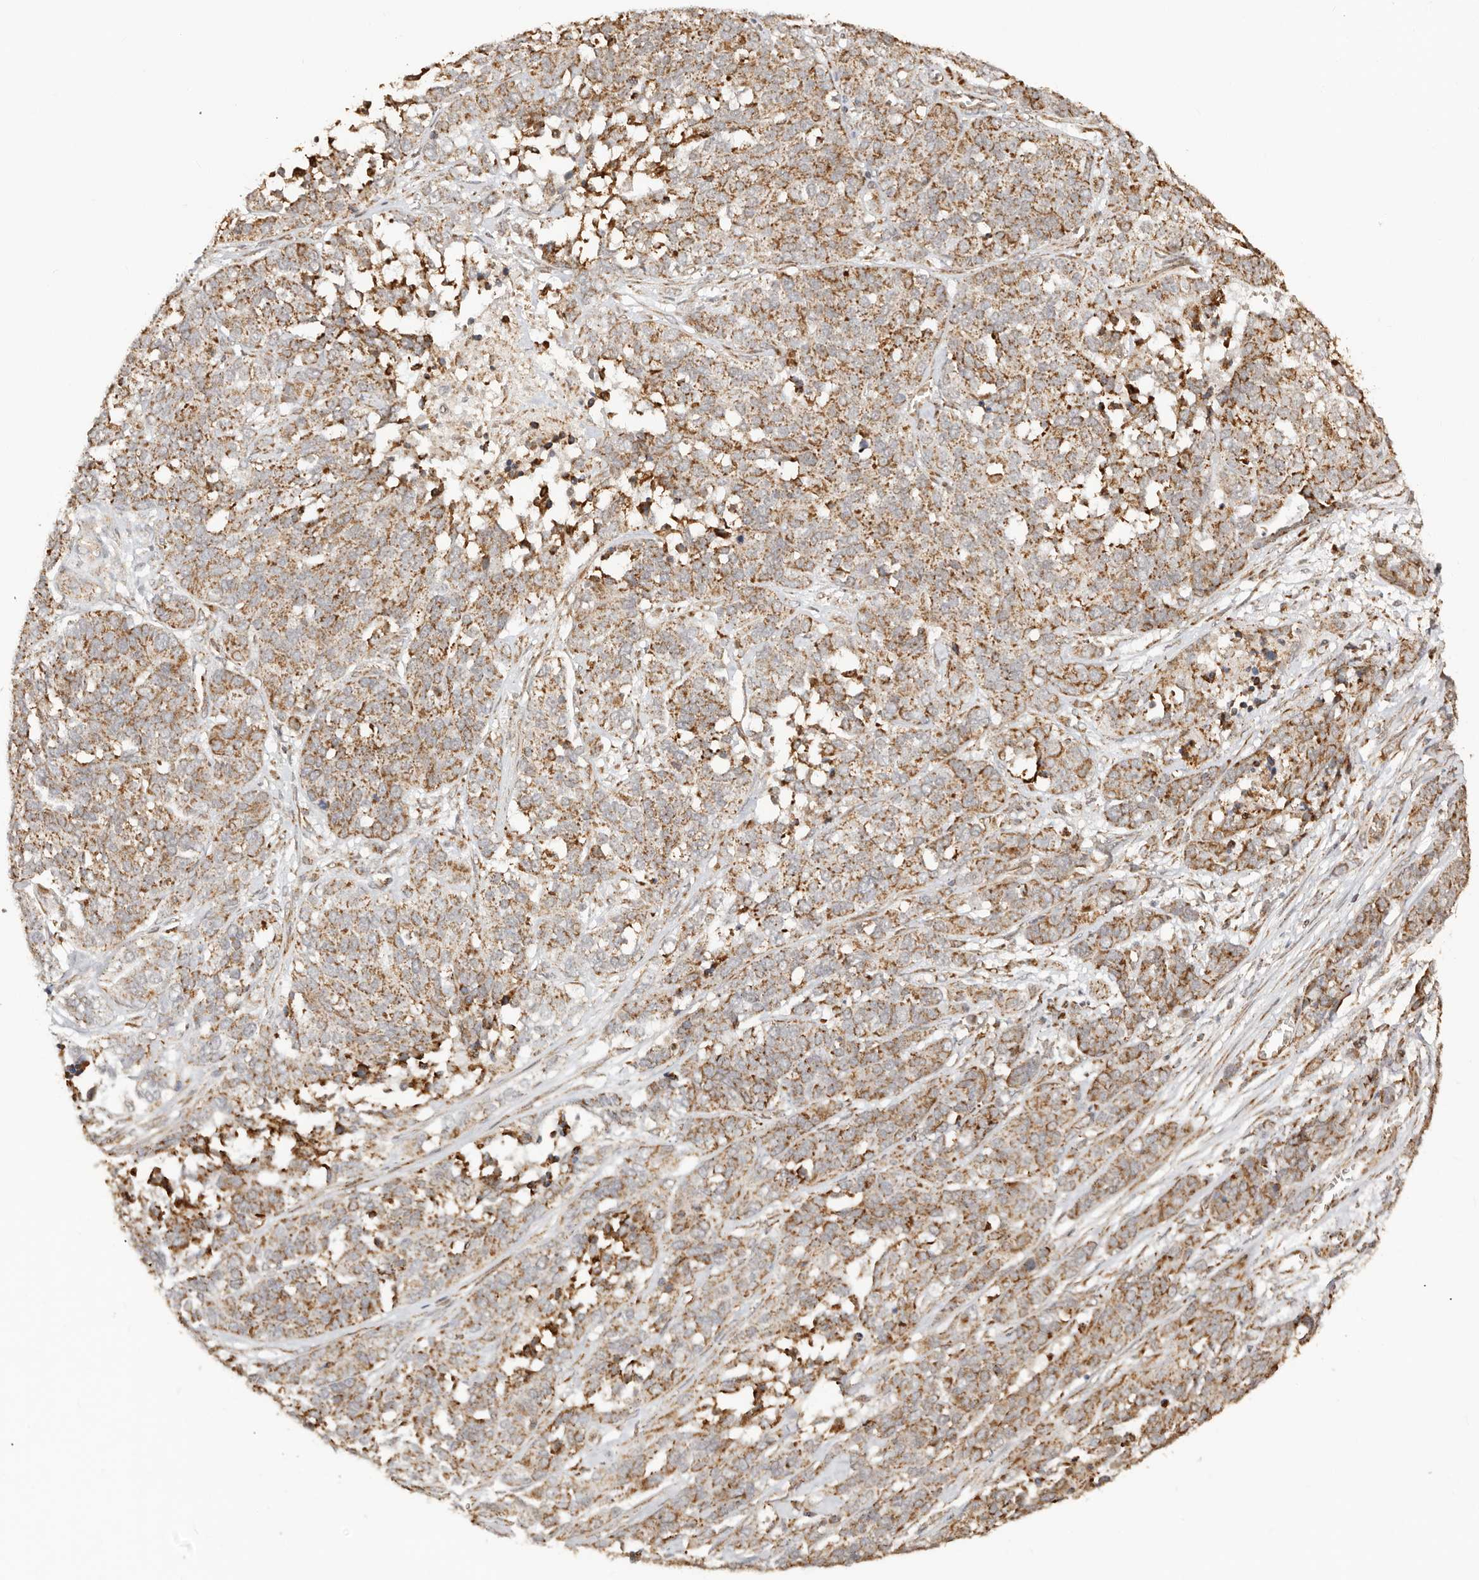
{"staining": {"intensity": "moderate", "quantity": ">75%", "location": "cytoplasmic/membranous"}, "tissue": "ovarian cancer", "cell_type": "Tumor cells", "image_type": "cancer", "snomed": [{"axis": "morphology", "description": "Cystadenocarcinoma, serous, NOS"}, {"axis": "topography", "description": "Ovary"}], "caption": "This histopathology image shows ovarian serous cystadenocarcinoma stained with immunohistochemistry (IHC) to label a protein in brown. The cytoplasmic/membranous of tumor cells show moderate positivity for the protein. Nuclei are counter-stained blue.", "gene": "NDUFB11", "patient": {"sex": "female", "age": 44}}